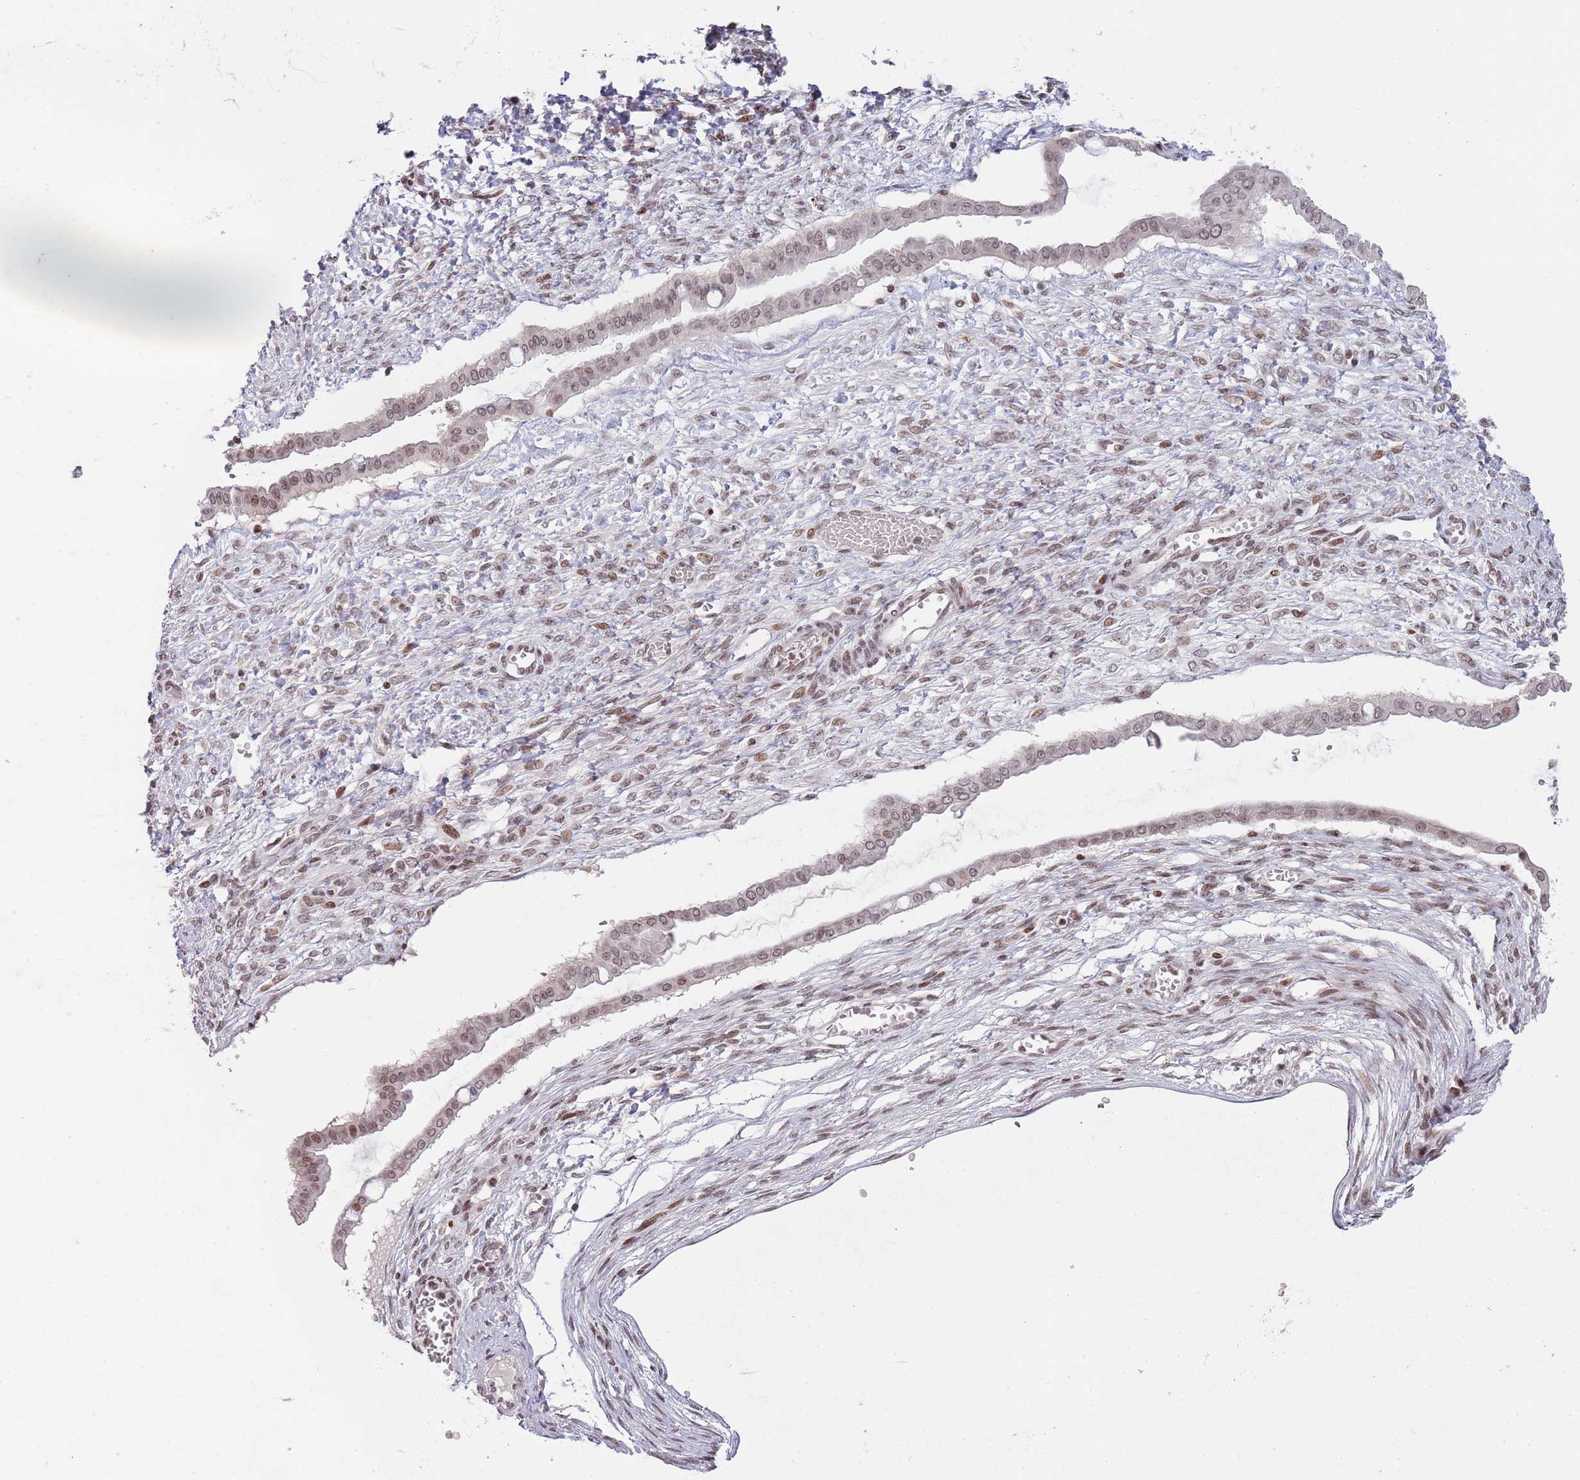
{"staining": {"intensity": "moderate", "quantity": ">75%", "location": "nuclear"}, "tissue": "ovarian cancer", "cell_type": "Tumor cells", "image_type": "cancer", "snomed": [{"axis": "morphology", "description": "Cystadenocarcinoma, mucinous, NOS"}, {"axis": "topography", "description": "Ovary"}], "caption": "Brown immunohistochemical staining in human ovarian mucinous cystadenocarcinoma displays moderate nuclear expression in about >75% of tumor cells.", "gene": "SH3RF3", "patient": {"sex": "female", "age": 73}}